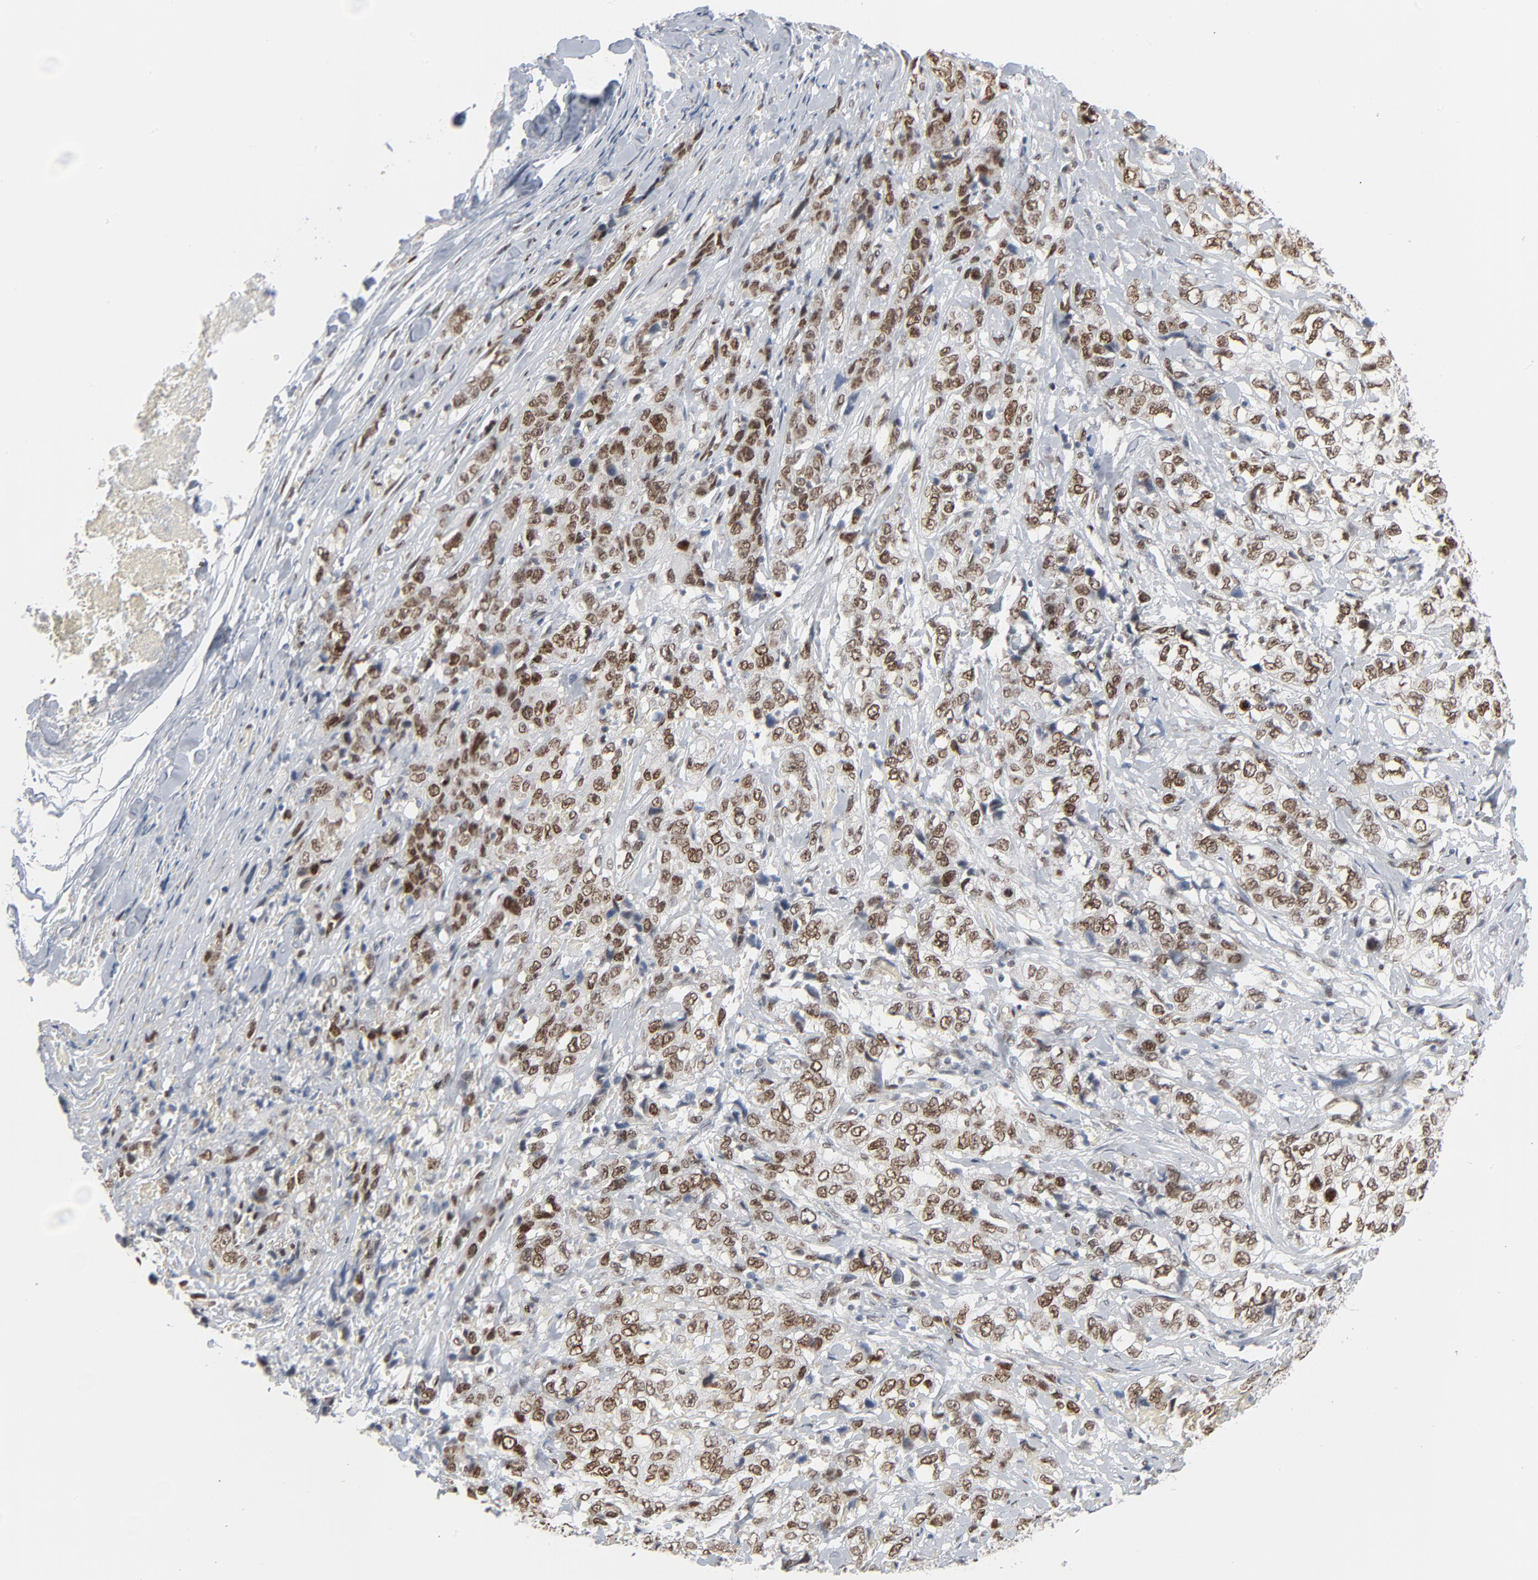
{"staining": {"intensity": "strong", "quantity": ">75%", "location": "nuclear"}, "tissue": "stomach cancer", "cell_type": "Tumor cells", "image_type": "cancer", "snomed": [{"axis": "morphology", "description": "Adenocarcinoma, NOS"}, {"axis": "topography", "description": "Stomach"}], "caption": "Human stomach cancer (adenocarcinoma) stained with a protein marker exhibits strong staining in tumor cells.", "gene": "CUX1", "patient": {"sex": "male", "age": 48}}